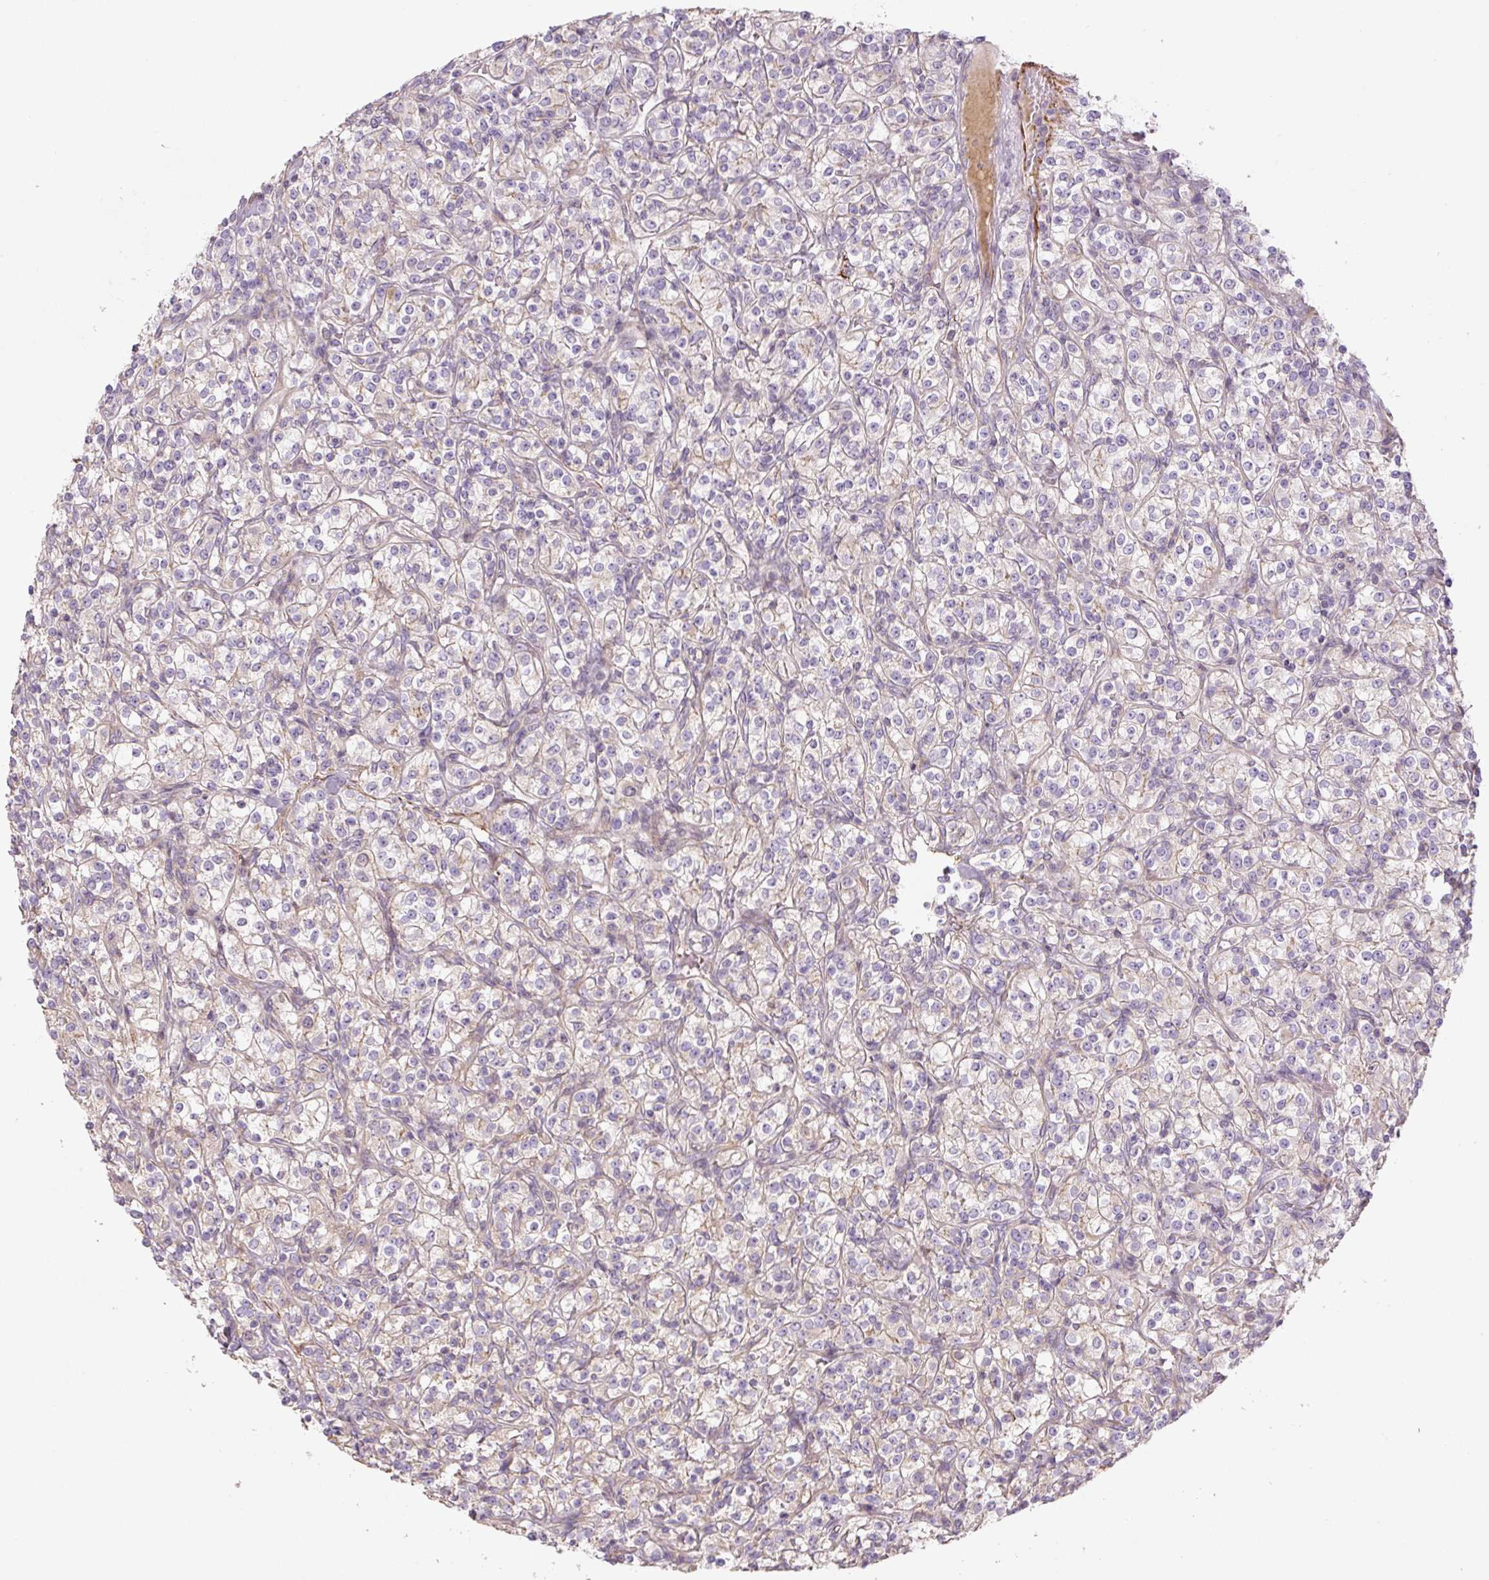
{"staining": {"intensity": "negative", "quantity": "none", "location": "none"}, "tissue": "renal cancer", "cell_type": "Tumor cells", "image_type": "cancer", "snomed": [{"axis": "morphology", "description": "Adenocarcinoma, NOS"}, {"axis": "topography", "description": "Kidney"}], "caption": "DAB (3,3'-diaminobenzidine) immunohistochemical staining of human renal cancer shows no significant staining in tumor cells.", "gene": "CCNI2", "patient": {"sex": "male", "age": 77}}